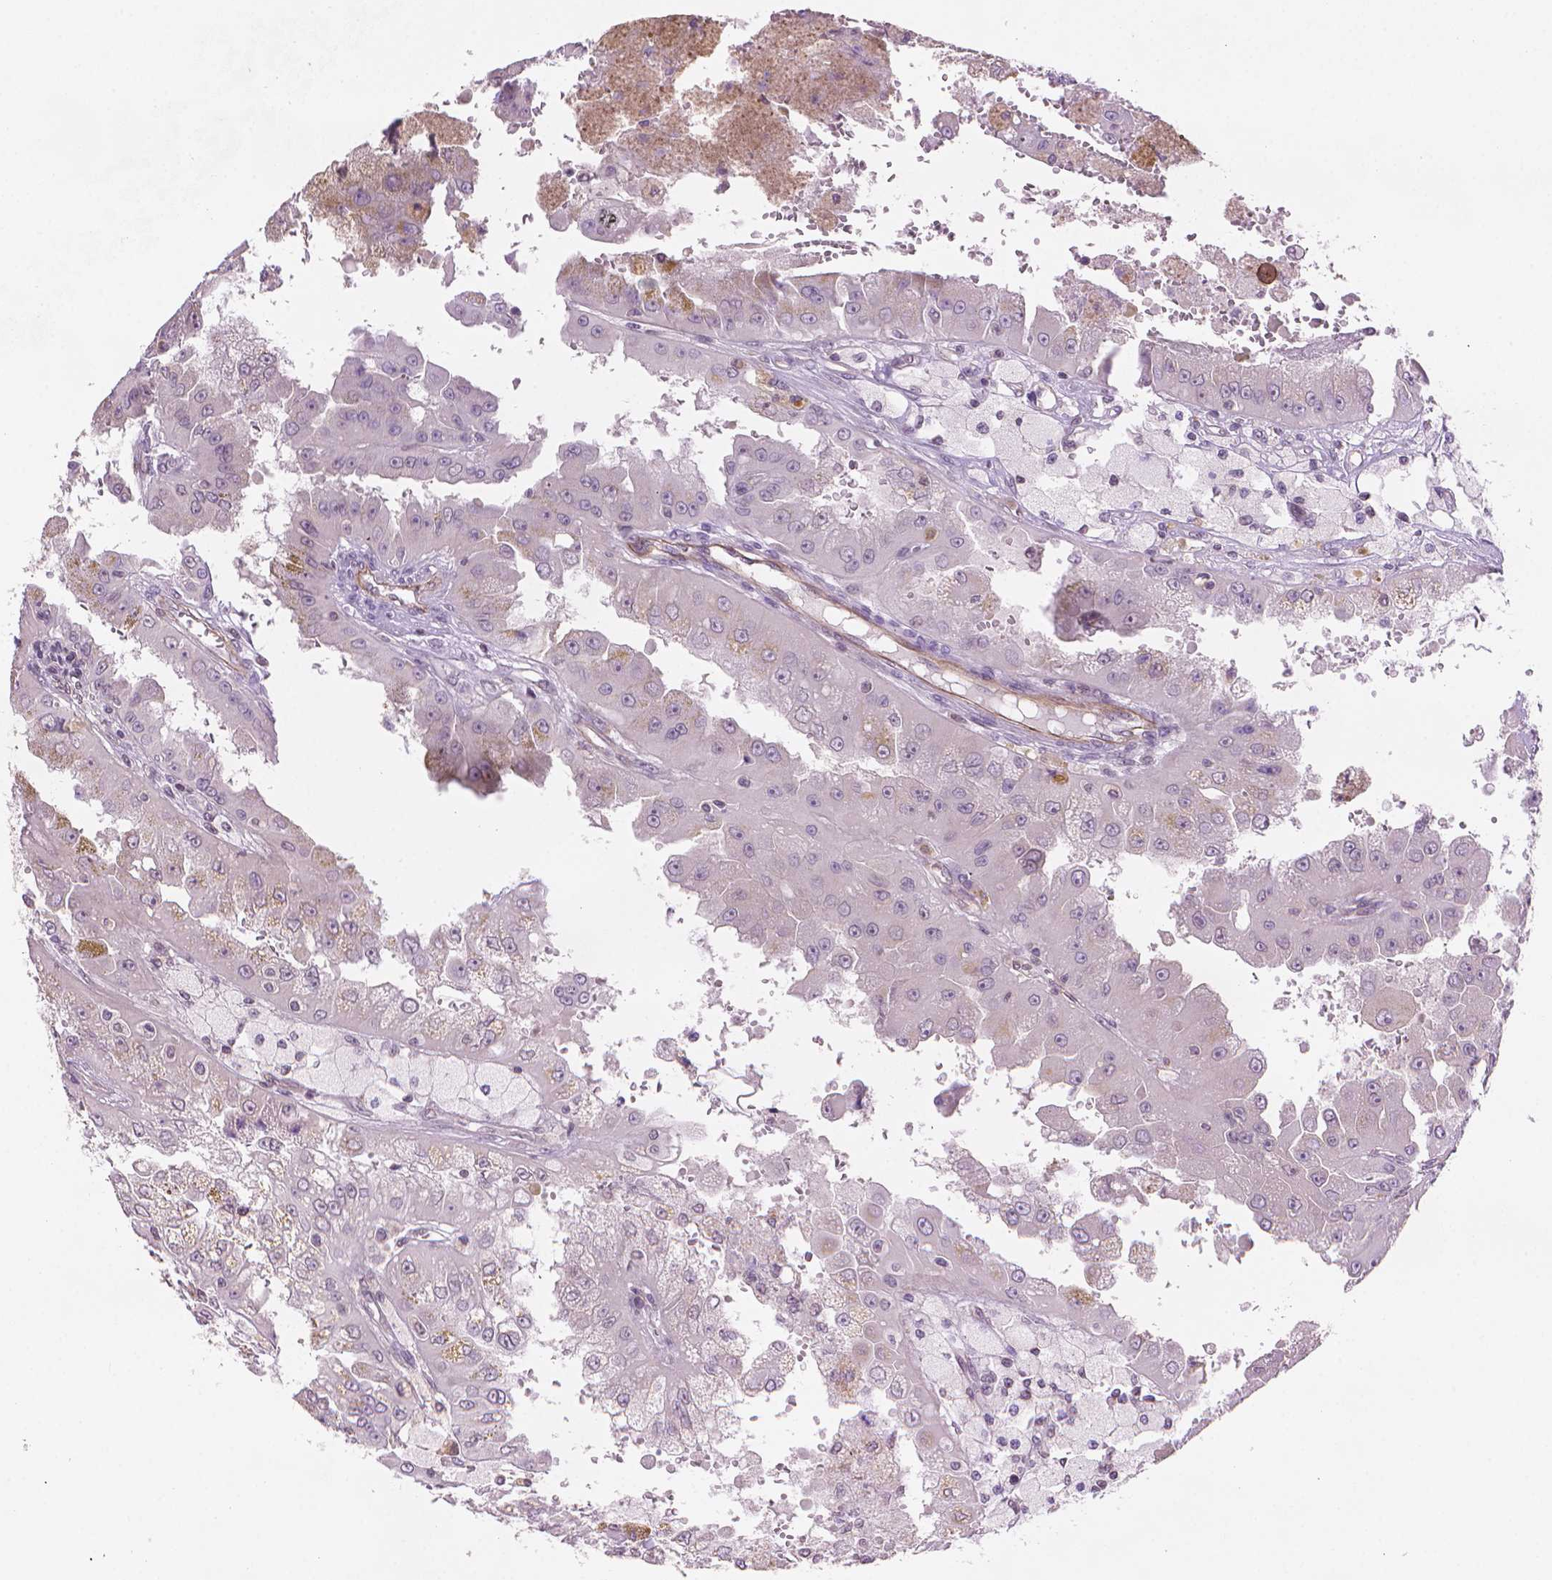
{"staining": {"intensity": "negative", "quantity": "none", "location": "none"}, "tissue": "renal cancer", "cell_type": "Tumor cells", "image_type": "cancer", "snomed": [{"axis": "morphology", "description": "Adenocarcinoma, NOS"}, {"axis": "topography", "description": "Kidney"}], "caption": "This micrograph is of renal cancer stained with immunohistochemistry (IHC) to label a protein in brown with the nuclei are counter-stained blue. There is no expression in tumor cells.", "gene": "TMEM184A", "patient": {"sex": "male", "age": 58}}